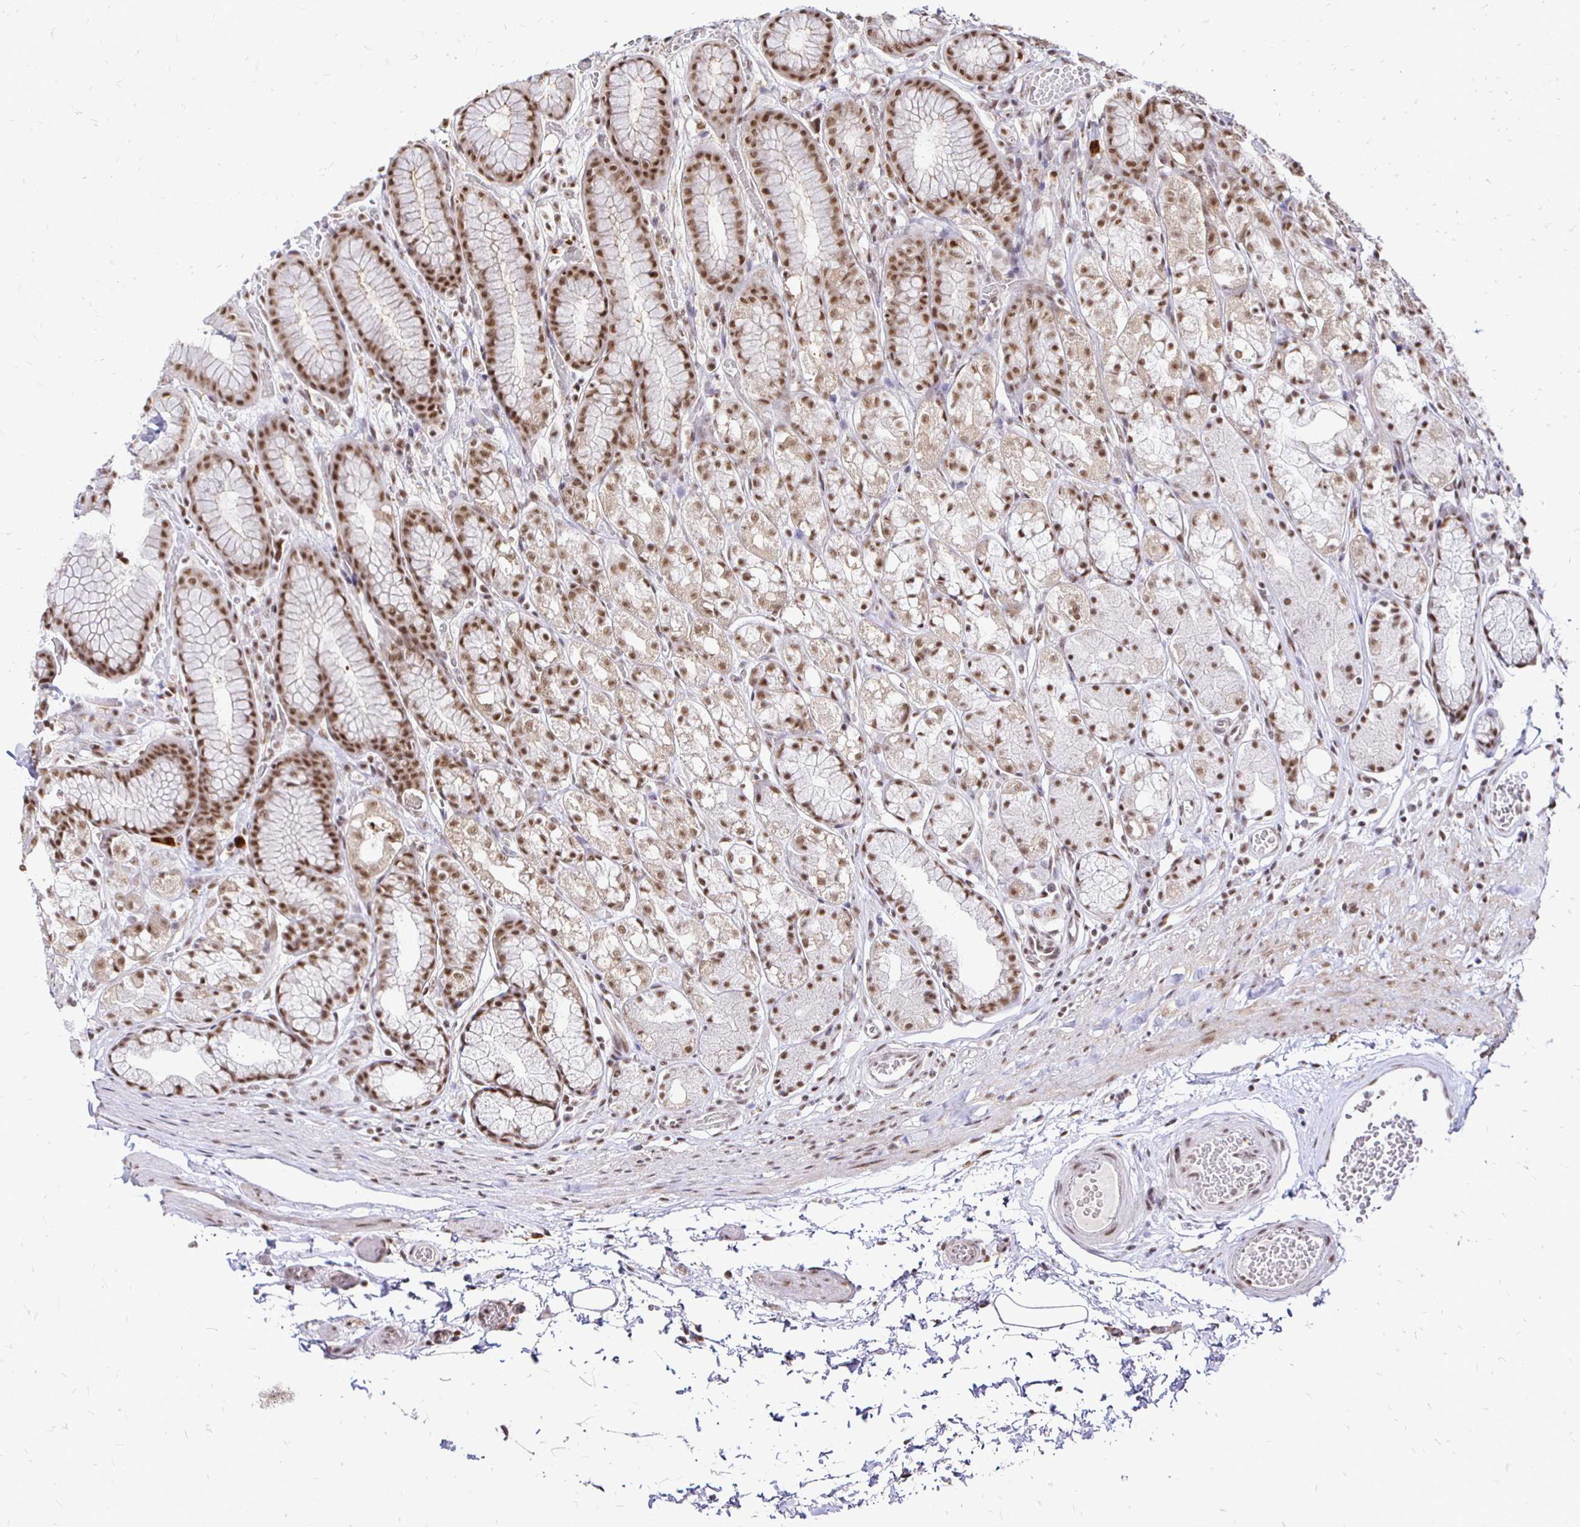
{"staining": {"intensity": "moderate", "quantity": ">75%", "location": "cytoplasmic/membranous,nuclear"}, "tissue": "stomach", "cell_type": "Glandular cells", "image_type": "normal", "snomed": [{"axis": "morphology", "description": "Normal tissue, NOS"}, {"axis": "topography", "description": "Smooth muscle"}, {"axis": "topography", "description": "Stomach"}], "caption": "The histopathology image exhibits immunohistochemical staining of normal stomach. There is moderate cytoplasmic/membranous,nuclear staining is present in approximately >75% of glandular cells.", "gene": "SIN3A", "patient": {"sex": "male", "age": 70}}